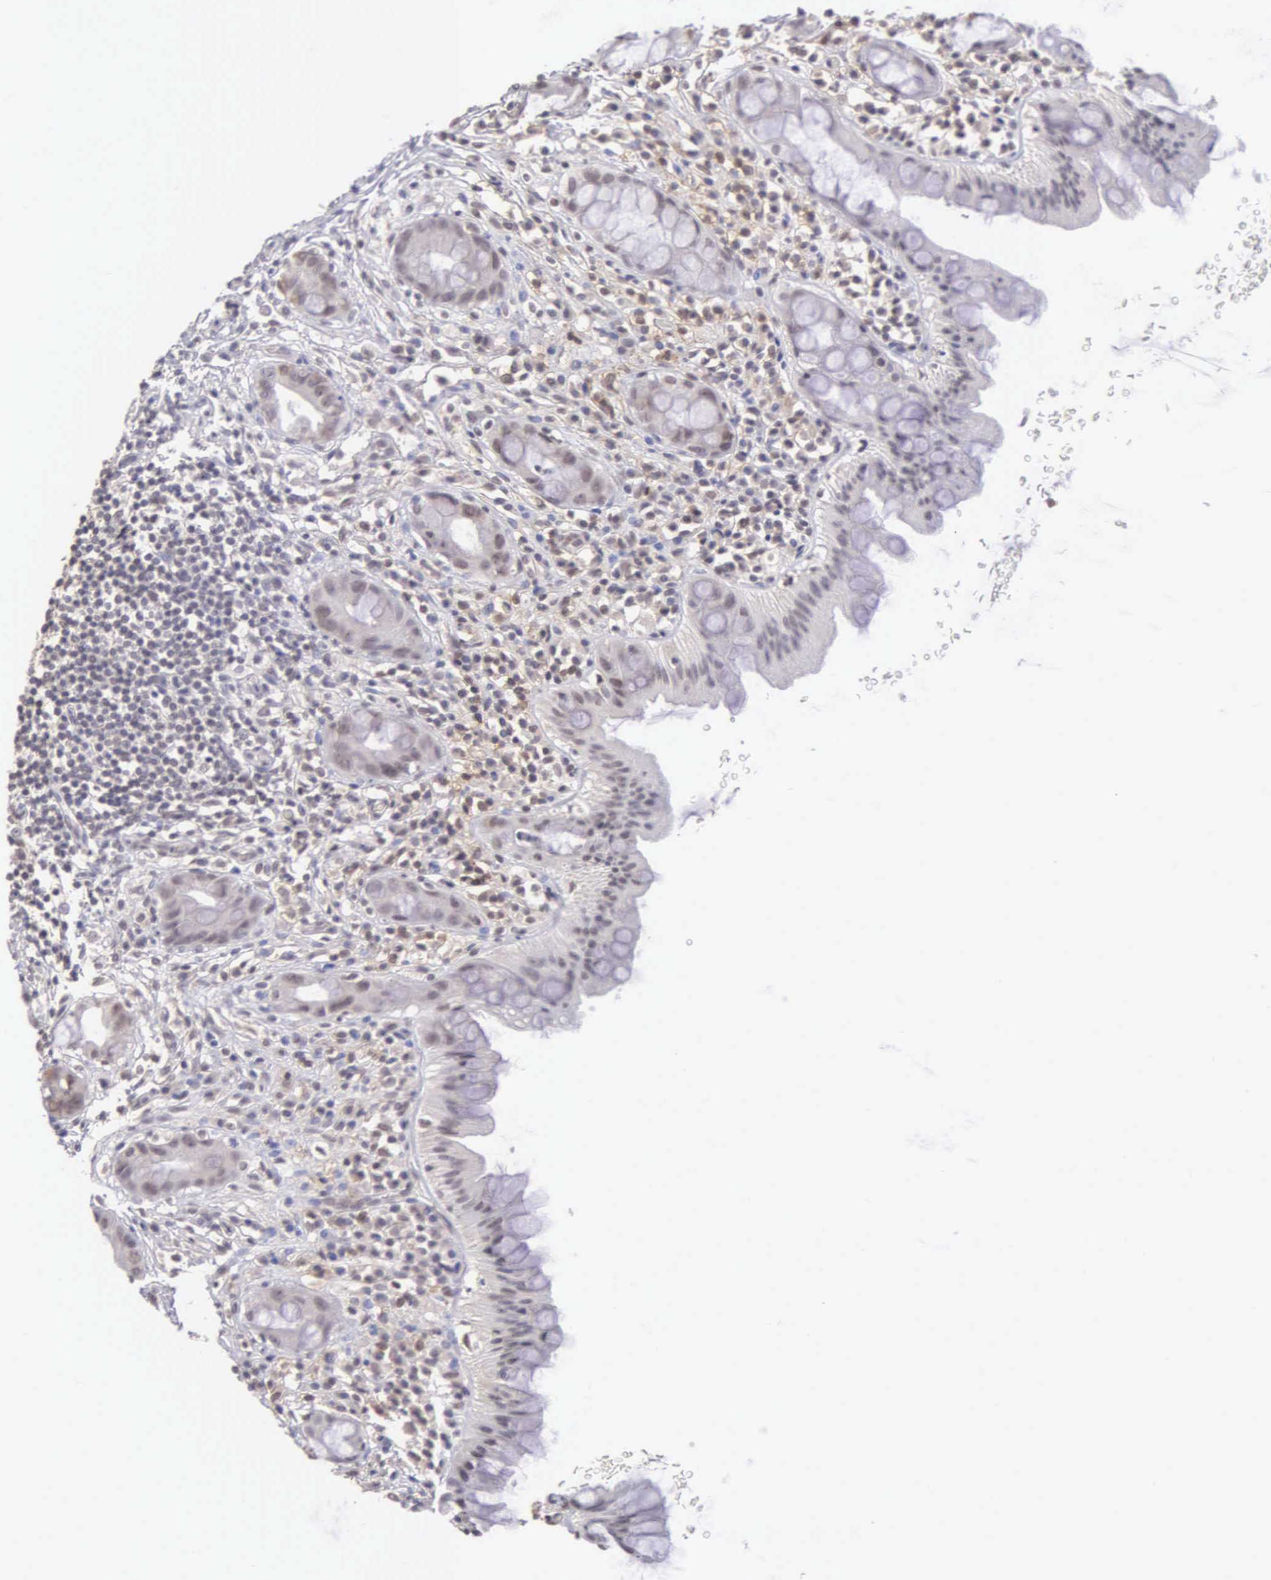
{"staining": {"intensity": "negative", "quantity": "none", "location": "none"}, "tissue": "rectum", "cell_type": "Glandular cells", "image_type": "normal", "snomed": [{"axis": "morphology", "description": "Normal tissue, NOS"}, {"axis": "topography", "description": "Rectum"}], "caption": "This is a micrograph of immunohistochemistry staining of normal rectum, which shows no expression in glandular cells.", "gene": "BRD1", "patient": {"sex": "male", "age": 65}}